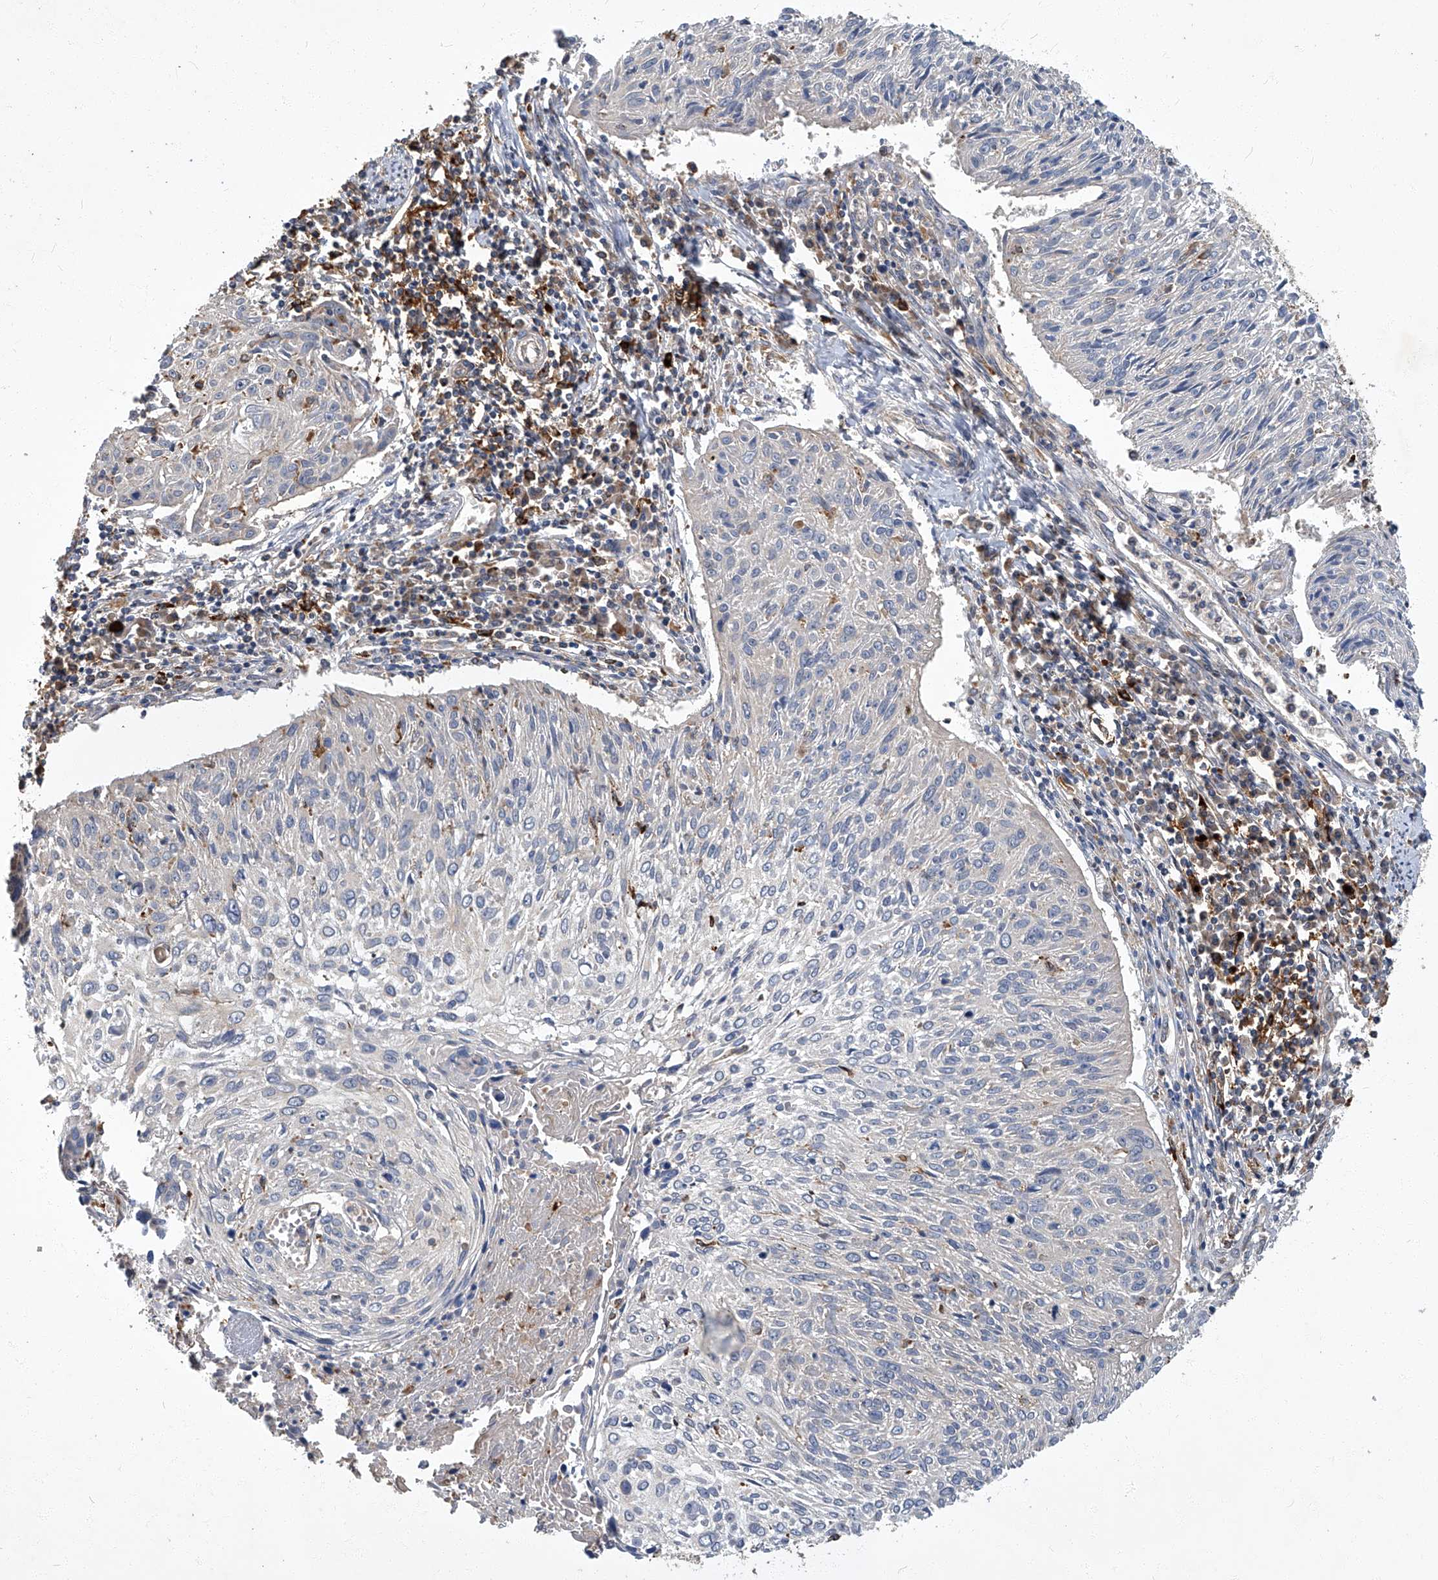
{"staining": {"intensity": "negative", "quantity": "none", "location": "none"}, "tissue": "cervical cancer", "cell_type": "Tumor cells", "image_type": "cancer", "snomed": [{"axis": "morphology", "description": "Squamous cell carcinoma, NOS"}, {"axis": "topography", "description": "Cervix"}], "caption": "The IHC photomicrograph has no significant staining in tumor cells of cervical cancer (squamous cell carcinoma) tissue.", "gene": "TNFRSF13B", "patient": {"sex": "female", "age": 51}}